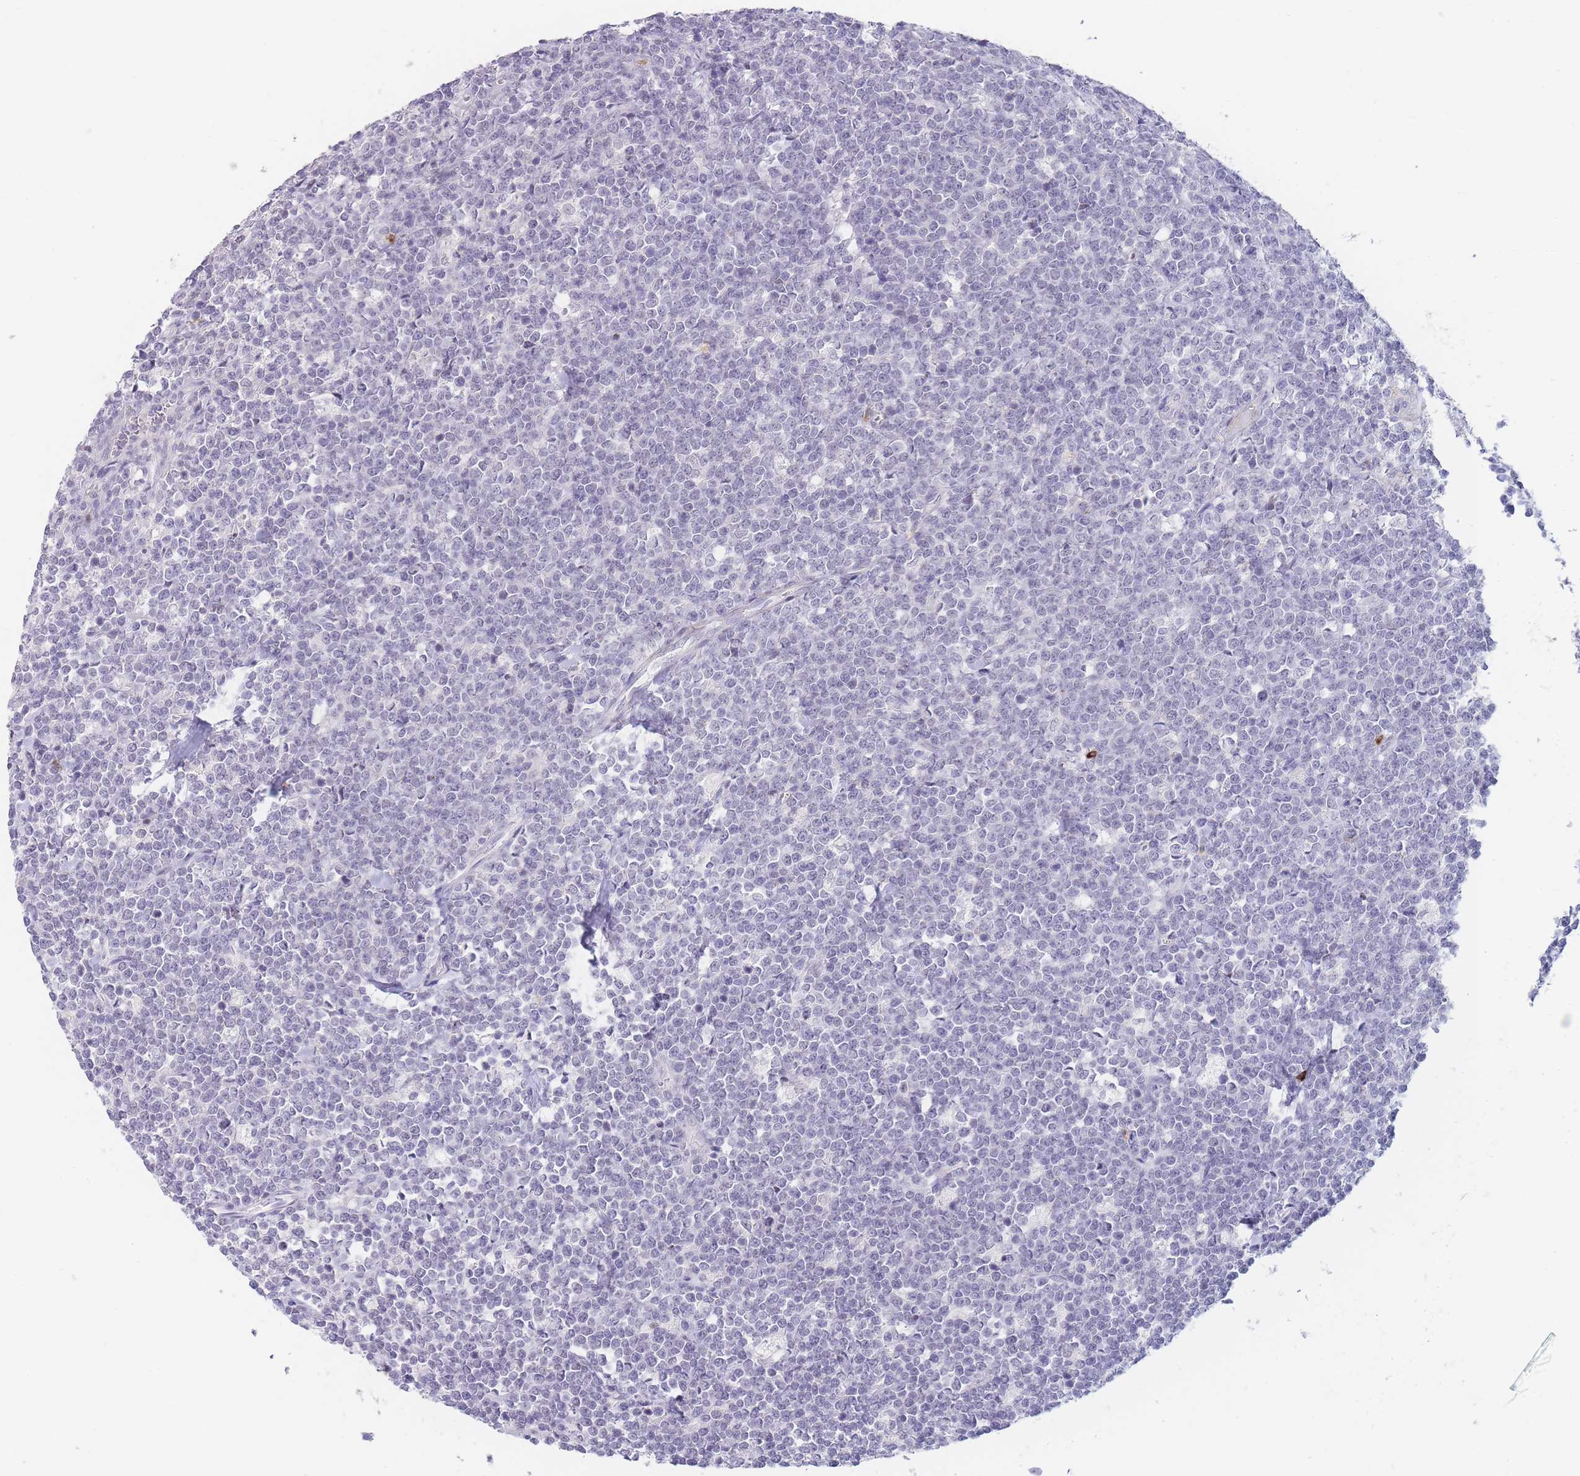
{"staining": {"intensity": "negative", "quantity": "none", "location": "none"}, "tissue": "lymphoma", "cell_type": "Tumor cells", "image_type": "cancer", "snomed": [{"axis": "morphology", "description": "Malignant lymphoma, non-Hodgkin's type, High grade"}, {"axis": "topography", "description": "Small intestine"}], "caption": "Immunohistochemical staining of human lymphoma exhibits no significant staining in tumor cells.", "gene": "ASAP3", "patient": {"sex": "male", "age": 8}}